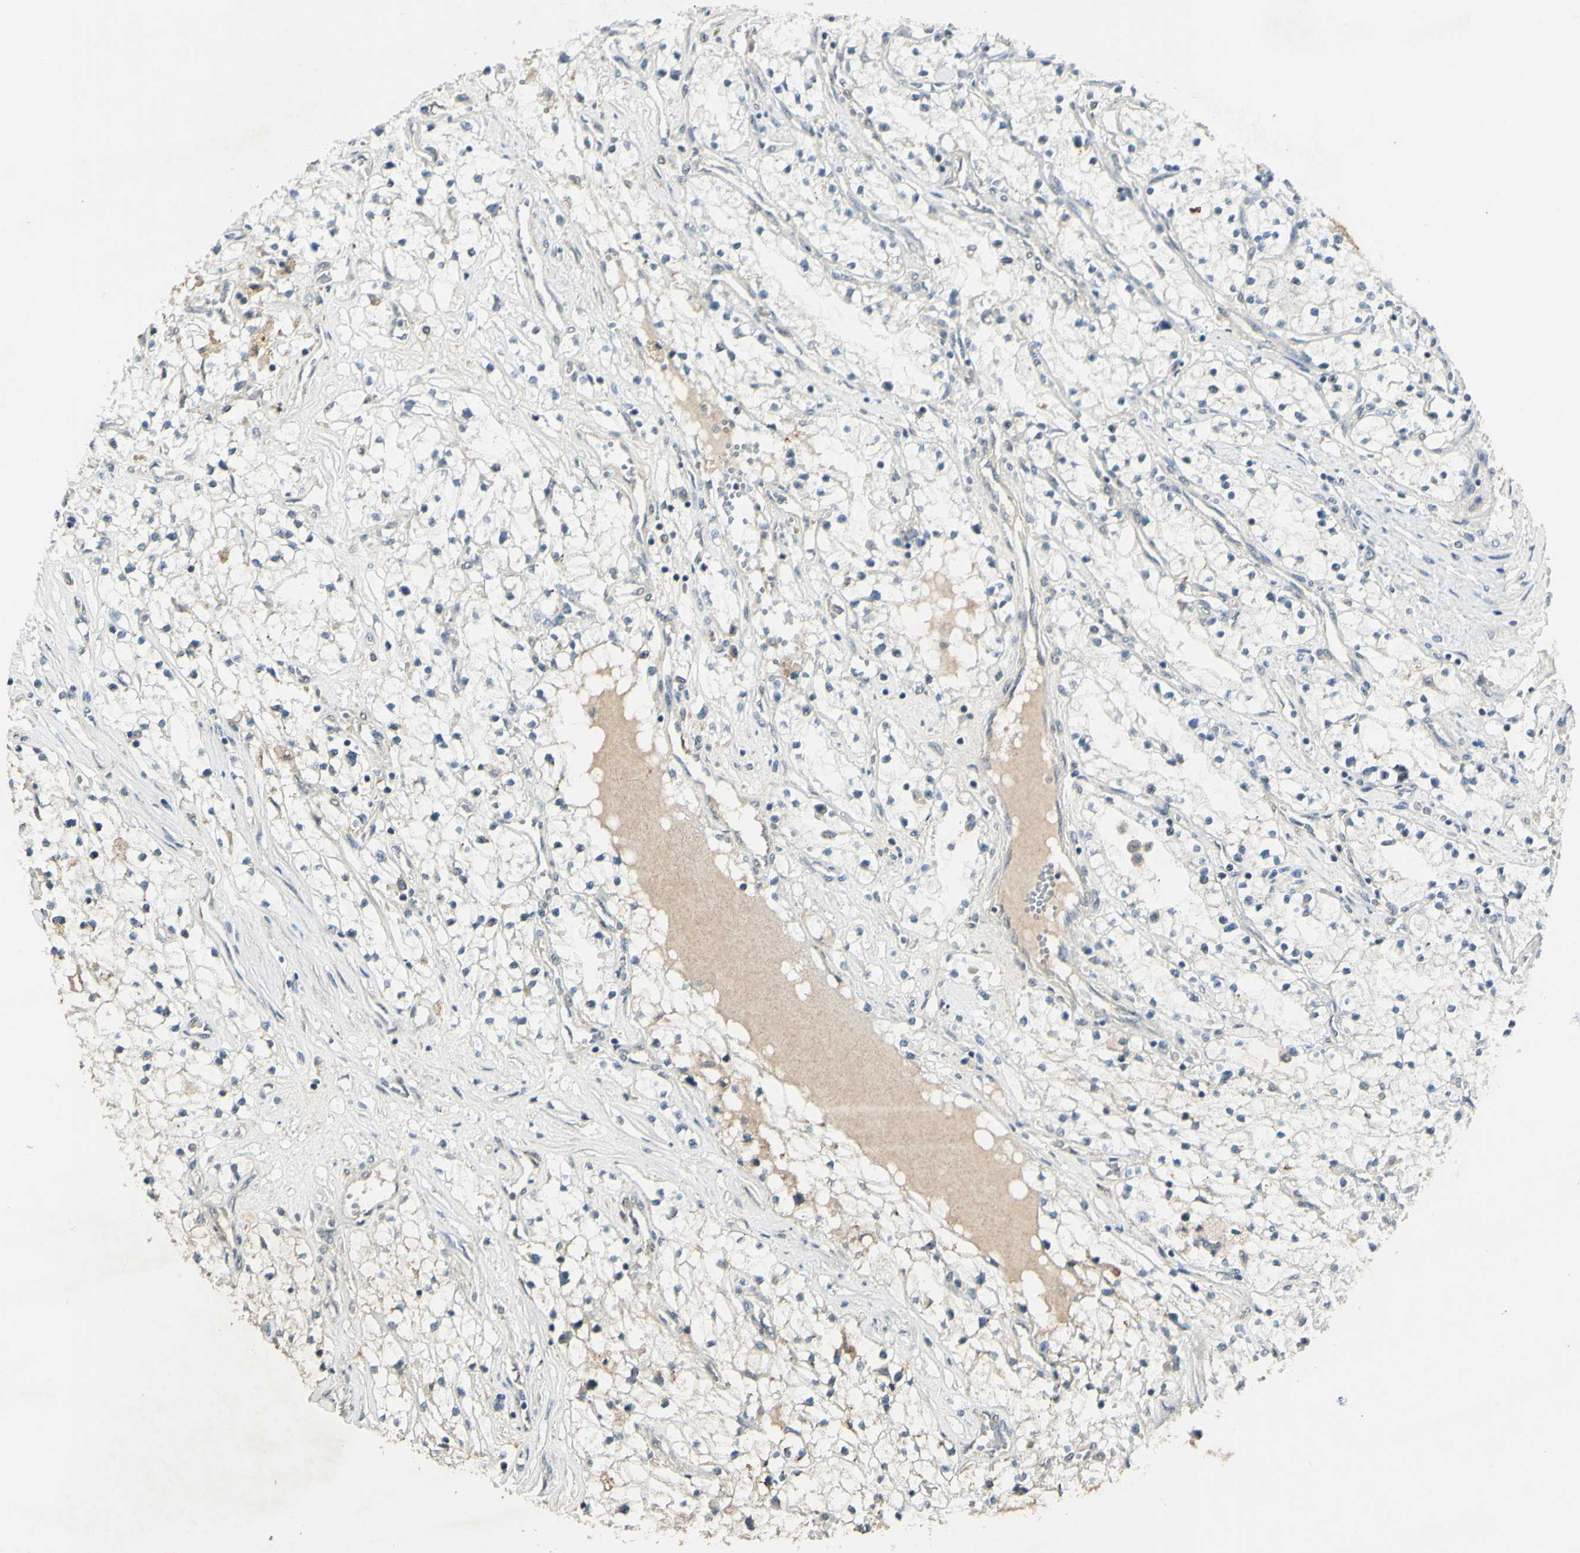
{"staining": {"intensity": "negative", "quantity": "none", "location": "none"}, "tissue": "renal cancer", "cell_type": "Tumor cells", "image_type": "cancer", "snomed": [{"axis": "morphology", "description": "Adenocarcinoma, NOS"}, {"axis": "topography", "description": "Kidney"}], "caption": "There is no significant staining in tumor cells of renal cancer.", "gene": "PSMD5", "patient": {"sex": "male", "age": 68}}